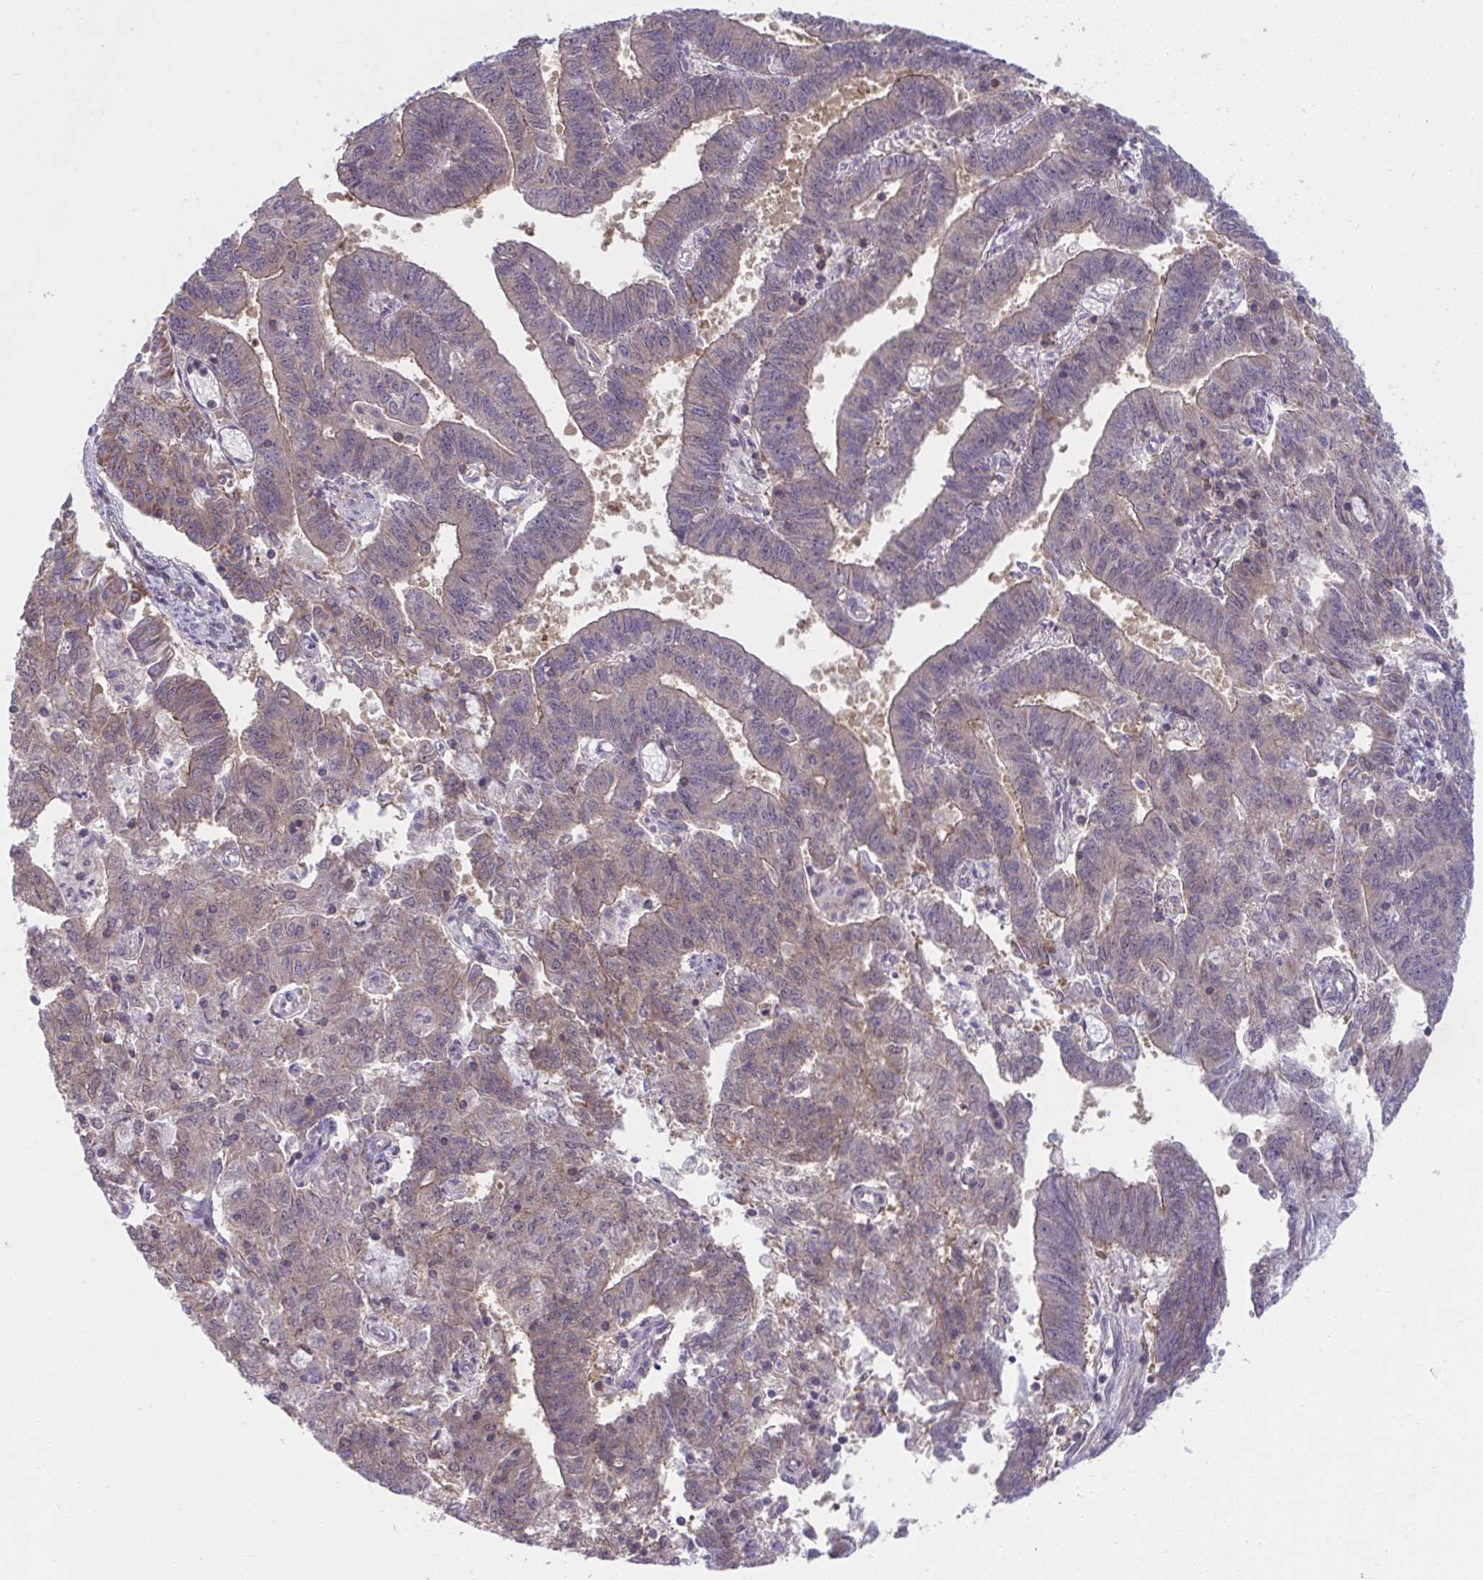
{"staining": {"intensity": "weak", "quantity": "25%-75%", "location": "cytoplasmic/membranous"}, "tissue": "endometrial cancer", "cell_type": "Tumor cells", "image_type": "cancer", "snomed": [{"axis": "morphology", "description": "Adenocarcinoma, NOS"}, {"axis": "topography", "description": "Endometrium"}], "caption": "The micrograph demonstrates a brown stain indicating the presence of a protein in the cytoplasmic/membranous of tumor cells in endometrial adenocarcinoma. The staining was performed using DAB to visualize the protein expression in brown, while the nuclei were stained in blue with hematoxylin (Magnification: 20x).", "gene": "PCDHB7", "patient": {"sex": "female", "age": 82}}